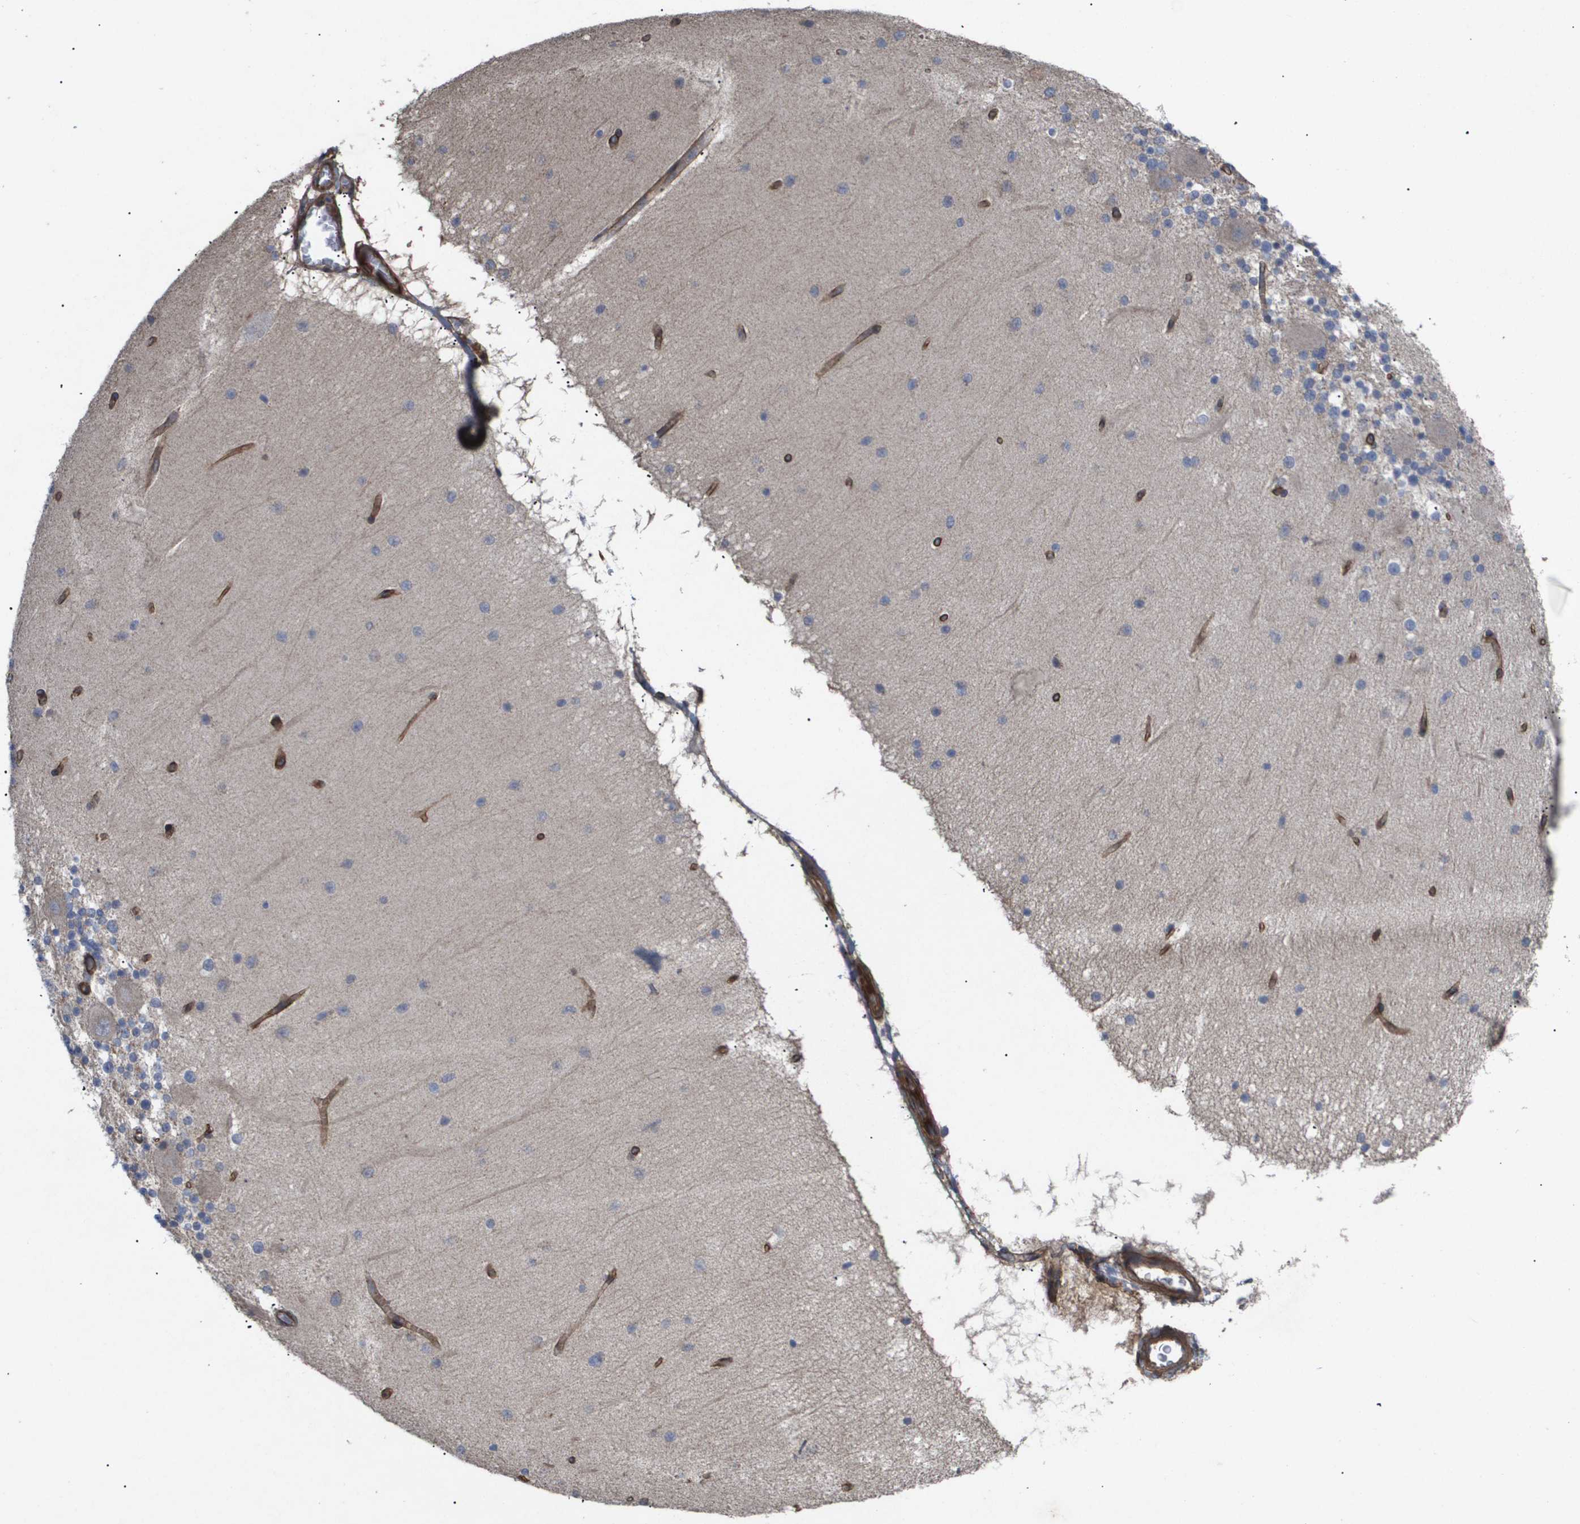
{"staining": {"intensity": "moderate", "quantity": ">75%", "location": "cytoplasmic/membranous"}, "tissue": "cerebellum", "cell_type": "Cells in granular layer", "image_type": "normal", "snomed": [{"axis": "morphology", "description": "Normal tissue, NOS"}, {"axis": "topography", "description": "Cerebellum"}], "caption": "Immunohistochemistry (IHC) micrograph of unremarkable human cerebellum stained for a protein (brown), which shows medium levels of moderate cytoplasmic/membranous expression in approximately >75% of cells in granular layer.", "gene": "TNS1", "patient": {"sex": "female", "age": 54}}